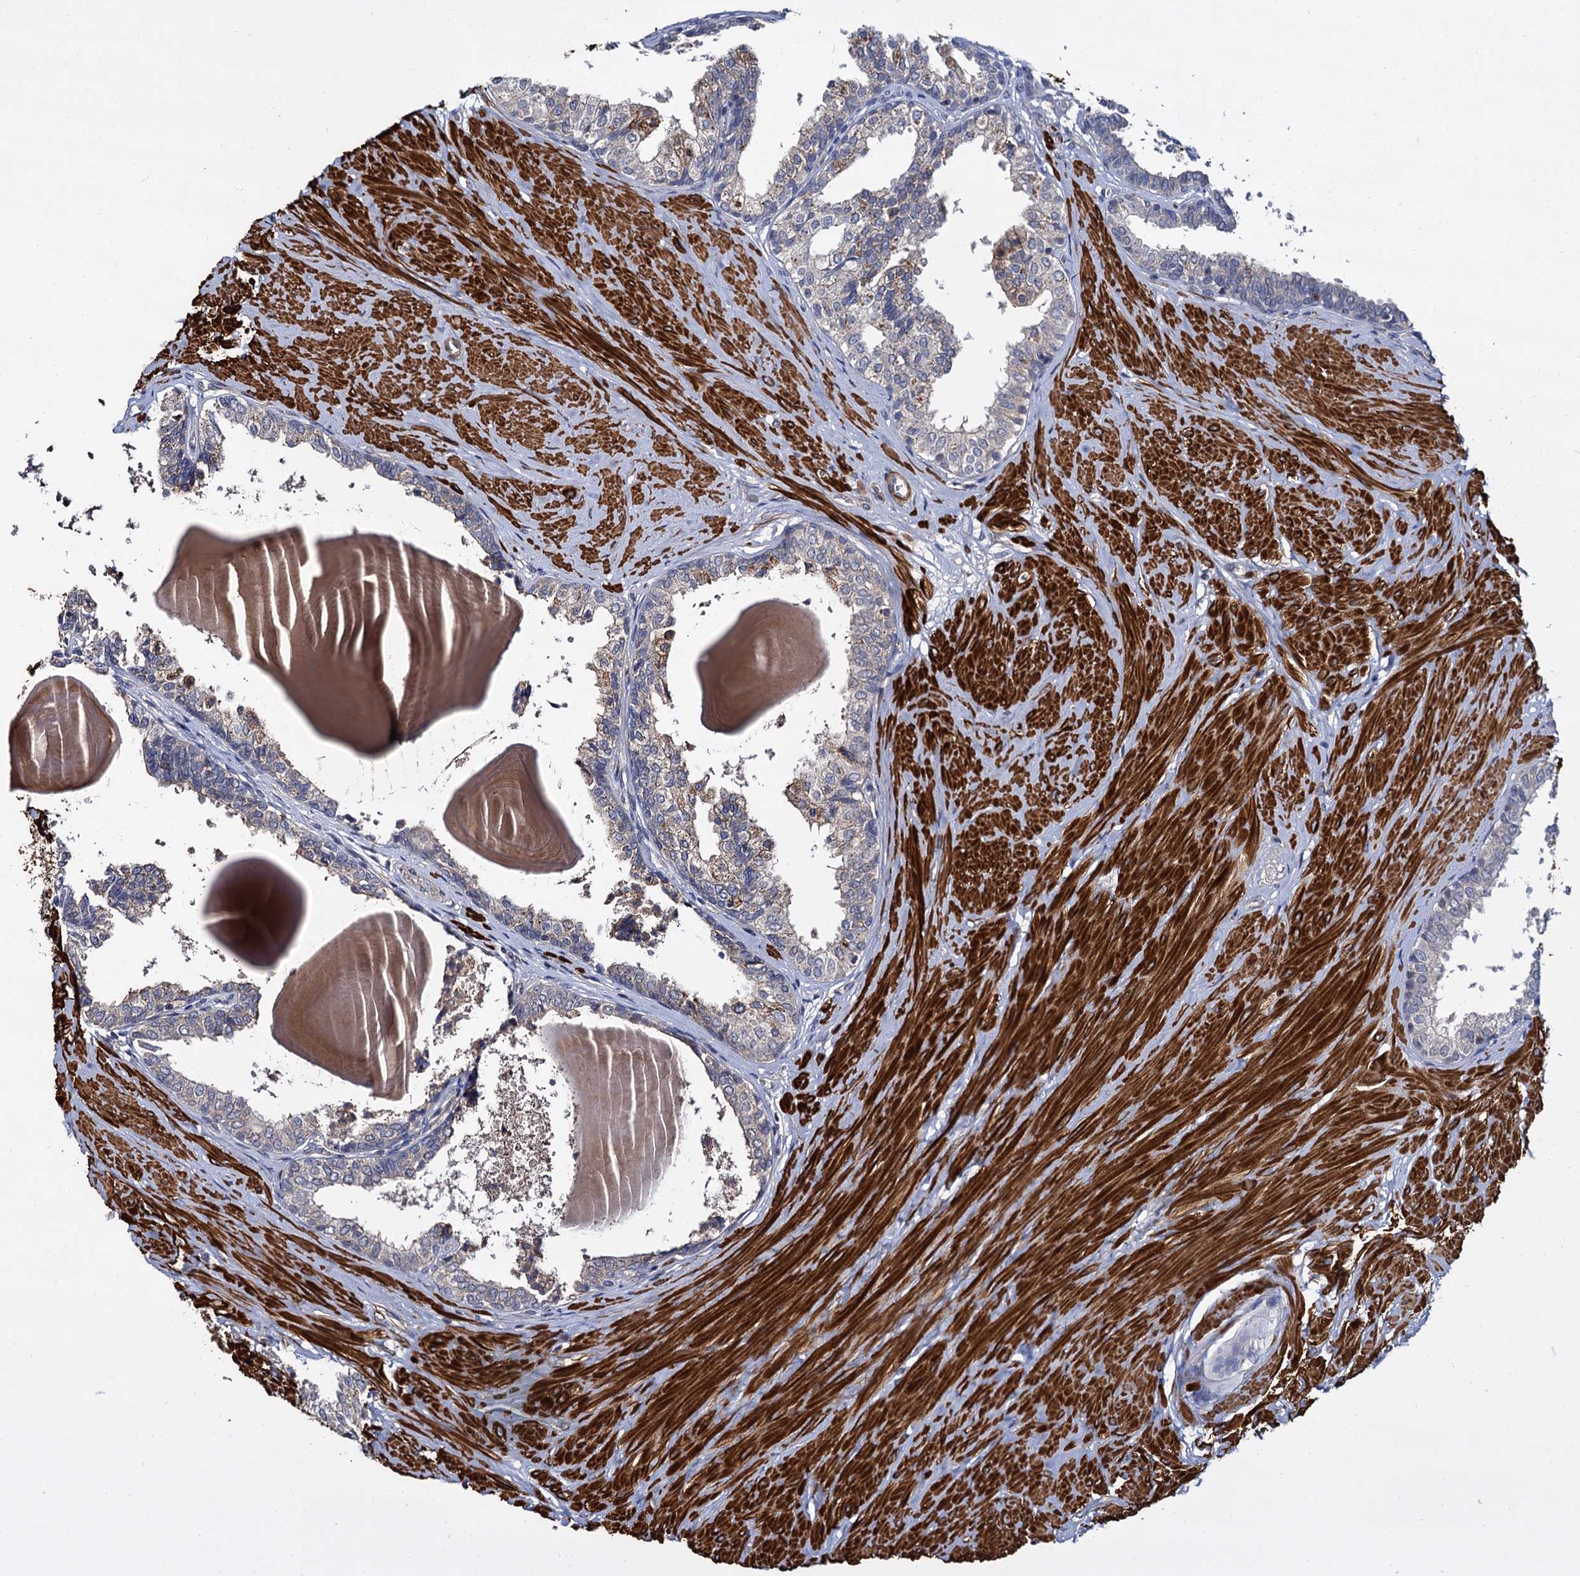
{"staining": {"intensity": "weak", "quantity": "25%-75%", "location": "cytoplasmic/membranous"}, "tissue": "prostate", "cell_type": "Glandular cells", "image_type": "normal", "snomed": [{"axis": "morphology", "description": "Normal tissue, NOS"}, {"axis": "topography", "description": "Prostate"}], "caption": "DAB immunohistochemical staining of benign human prostate shows weak cytoplasmic/membranous protein expression in approximately 25%-75% of glandular cells.", "gene": "ISM2", "patient": {"sex": "male", "age": 48}}